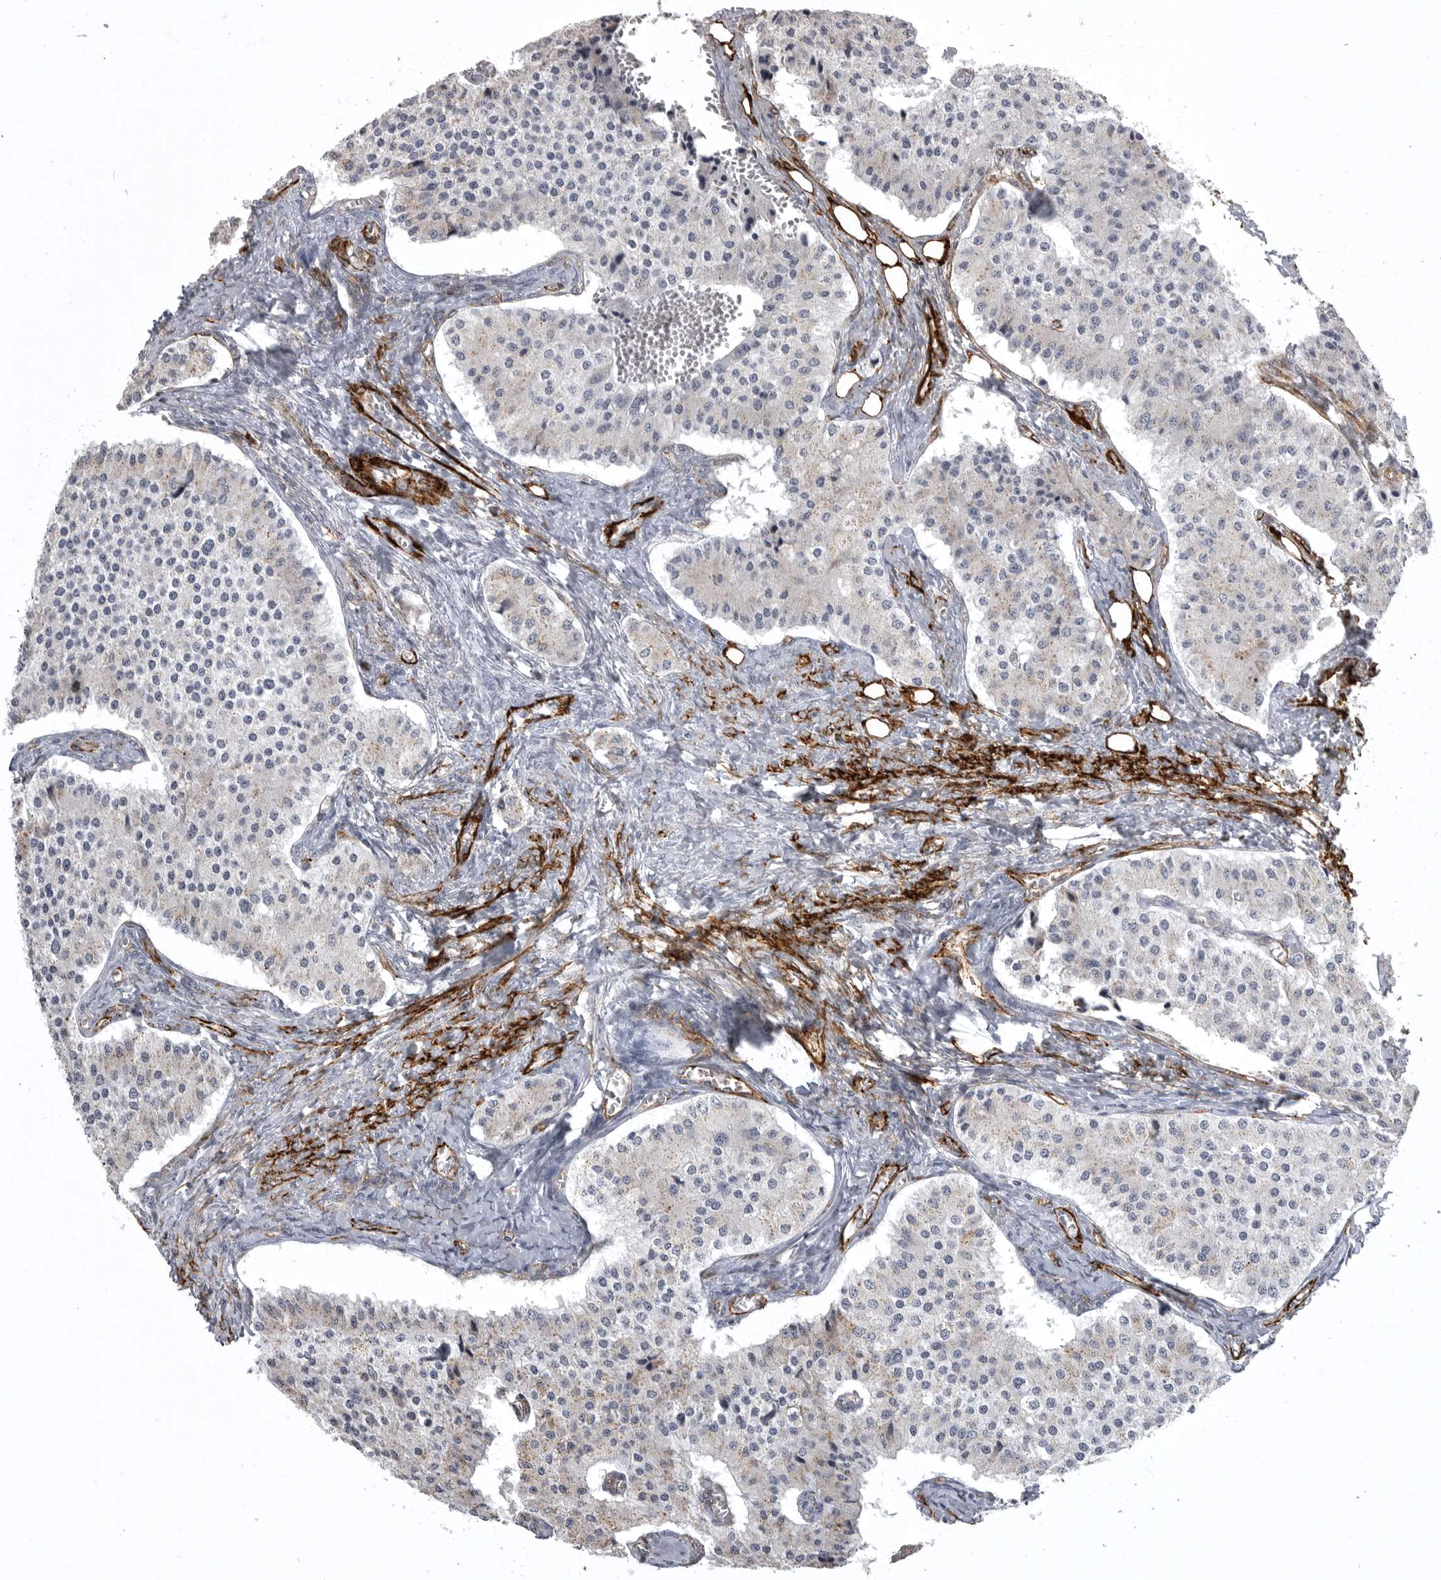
{"staining": {"intensity": "negative", "quantity": "none", "location": "none"}, "tissue": "carcinoid", "cell_type": "Tumor cells", "image_type": "cancer", "snomed": [{"axis": "morphology", "description": "Carcinoid, malignant, NOS"}, {"axis": "topography", "description": "Colon"}], "caption": "DAB (3,3'-diaminobenzidine) immunohistochemical staining of carcinoid (malignant) demonstrates no significant staining in tumor cells. (Immunohistochemistry (ihc), brightfield microscopy, high magnification).", "gene": "AOC3", "patient": {"sex": "female", "age": 52}}